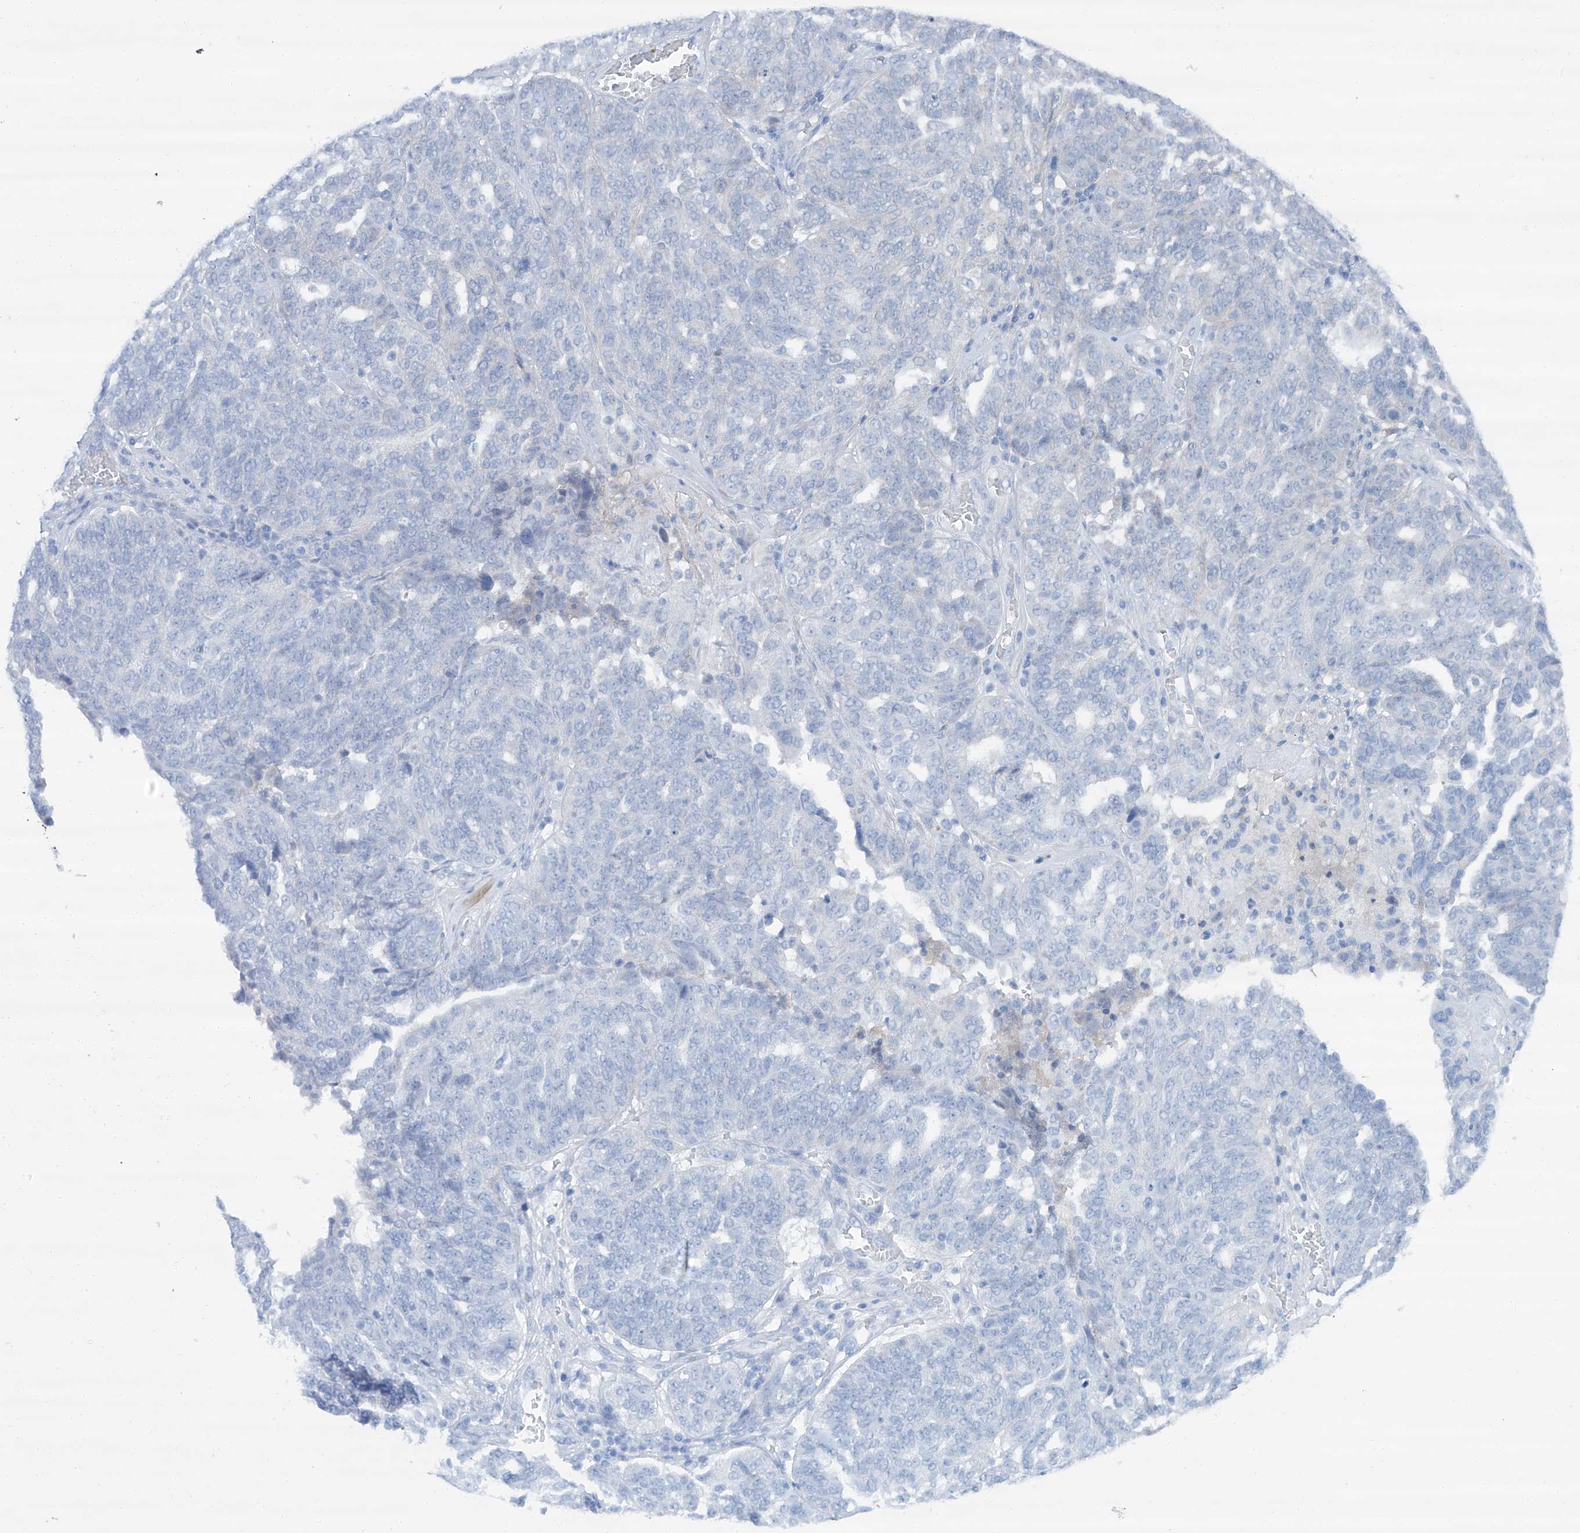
{"staining": {"intensity": "negative", "quantity": "none", "location": "none"}, "tissue": "ovarian cancer", "cell_type": "Tumor cells", "image_type": "cancer", "snomed": [{"axis": "morphology", "description": "Cystadenocarcinoma, serous, NOS"}, {"axis": "topography", "description": "Ovary"}], "caption": "Immunohistochemical staining of ovarian cancer (serous cystadenocarcinoma) demonstrates no significant expression in tumor cells.", "gene": "SIX4", "patient": {"sex": "female", "age": 59}}